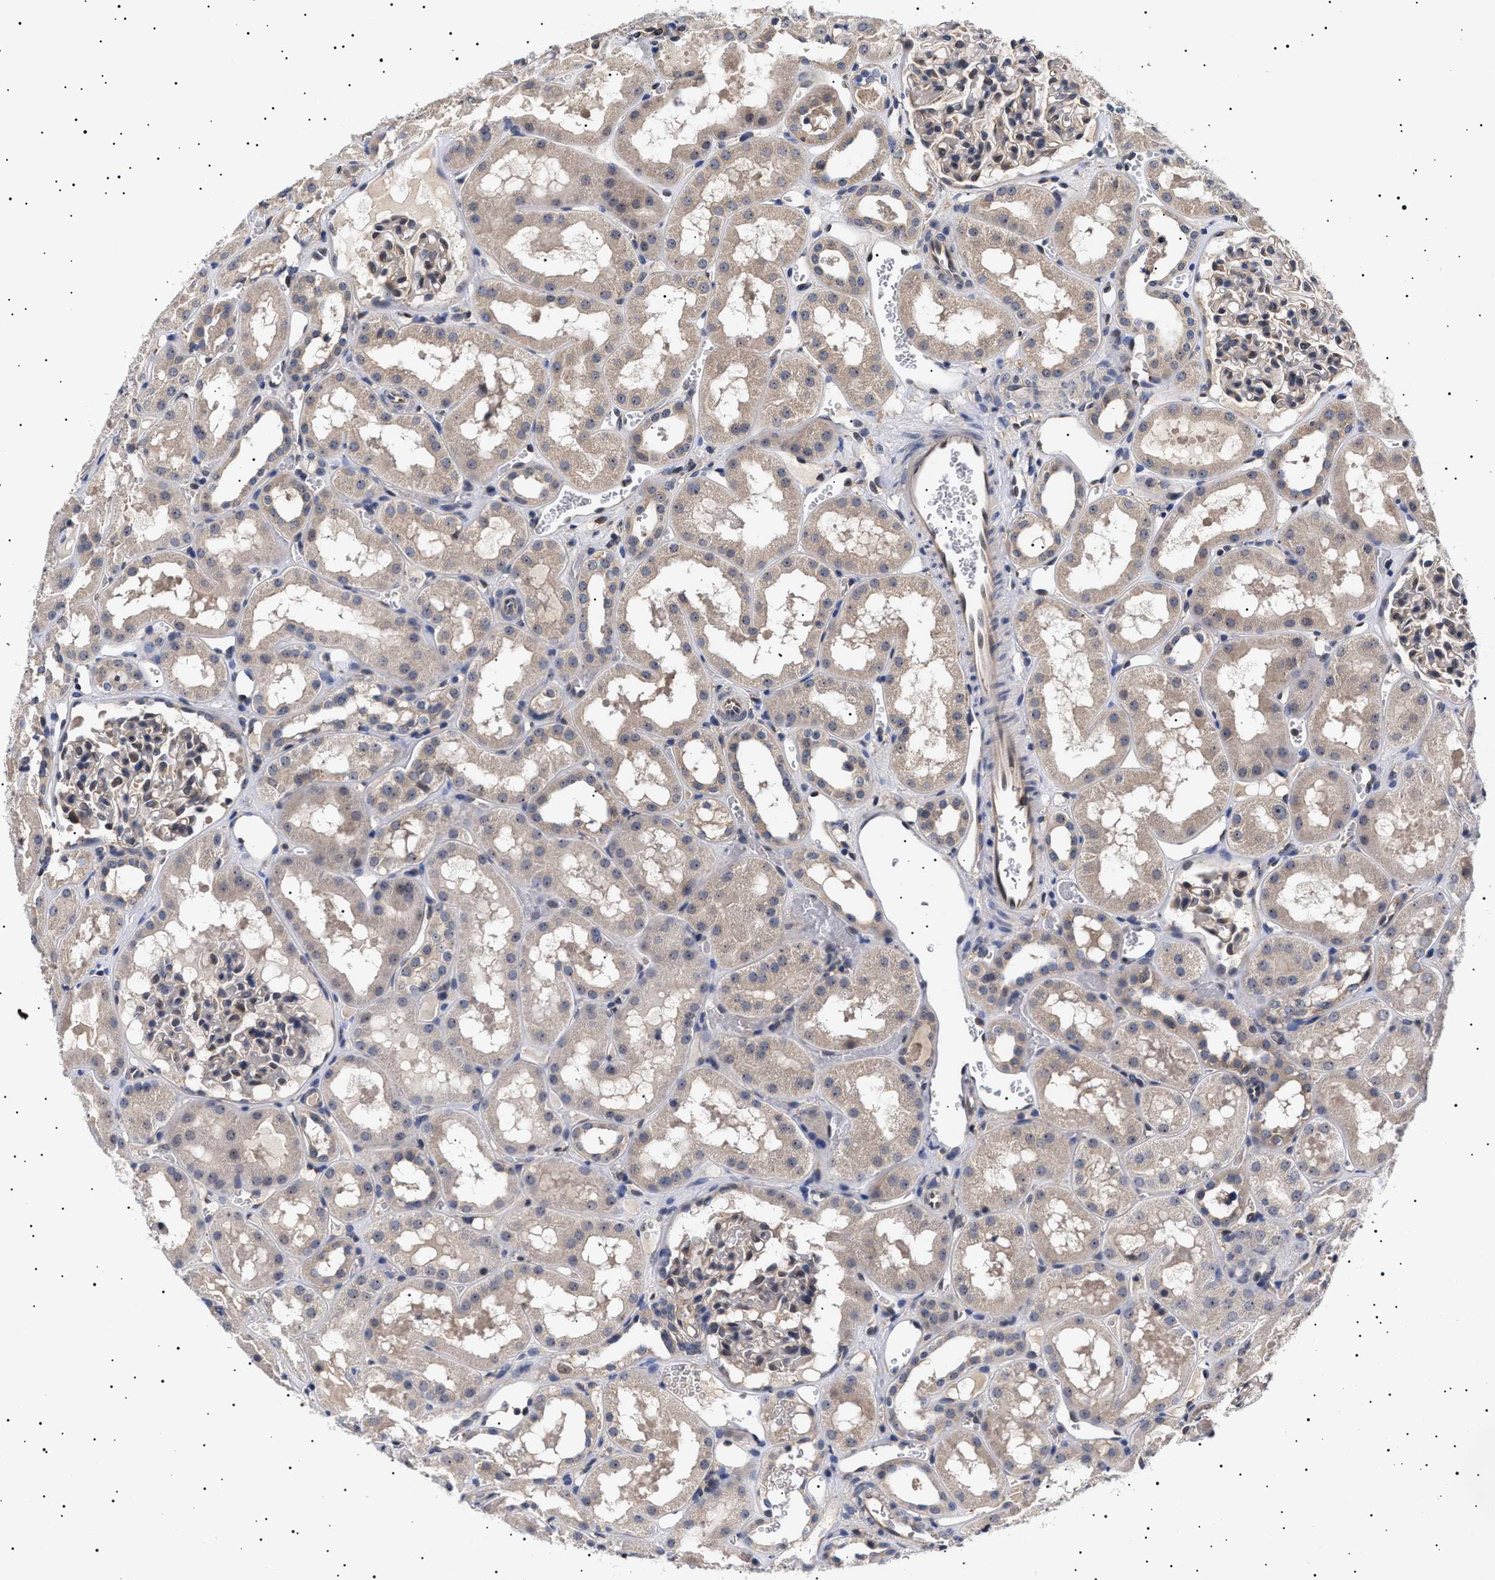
{"staining": {"intensity": "weak", "quantity": "25%-75%", "location": "cytoplasmic/membranous"}, "tissue": "kidney", "cell_type": "Cells in glomeruli", "image_type": "normal", "snomed": [{"axis": "morphology", "description": "Normal tissue, NOS"}, {"axis": "topography", "description": "Kidney"}, {"axis": "topography", "description": "Urinary bladder"}], "caption": "Approximately 25%-75% of cells in glomeruli in normal human kidney reveal weak cytoplasmic/membranous protein staining as visualized by brown immunohistochemical staining.", "gene": "KRBA1", "patient": {"sex": "male", "age": 16}}